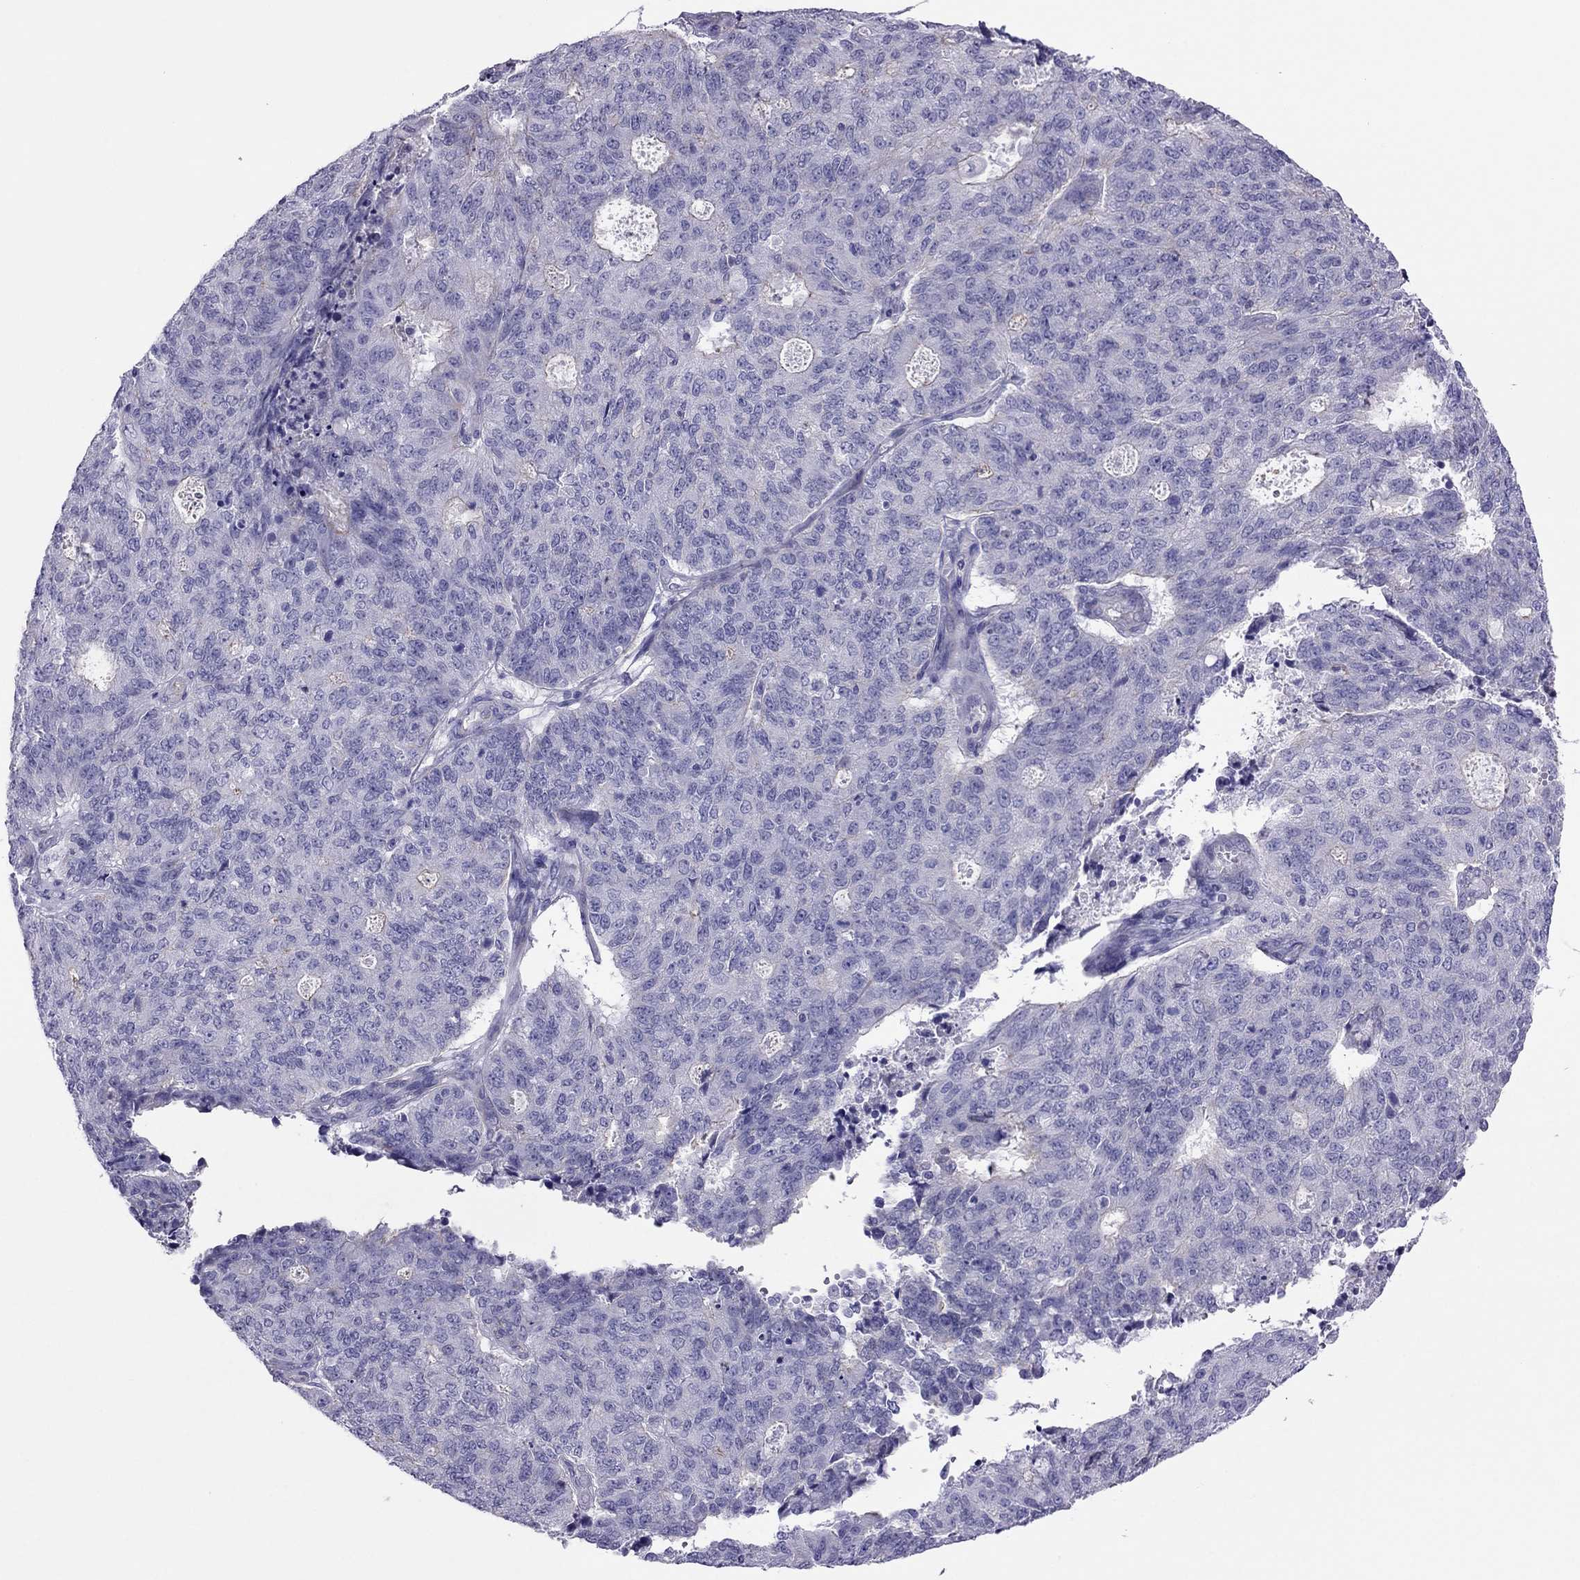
{"staining": {"intensity": "negative", "quantity": "none", "location": "none"}, "tissue": "endometrial cancer", "cell_type": "Tumor cells", "image_type": "cancer", "snomed": [{"axis": "morphology", "description": "Adenocarcinoma, NOS"}, {"axis": "topography", "description": "Endometrium"}], "caption": "Immunohistochemistry (IHC) photomicrograph of human endometrial cancer (adenocarcinoma) stained for a protein (brown), which reveals no positivity in tumor cells. (DAB (3,3'-diaminobenzidine) immunohistochemistry (IHC), high magnification).", "gene": "MYL11", "patient": {"sex": "female", "age": 82}}